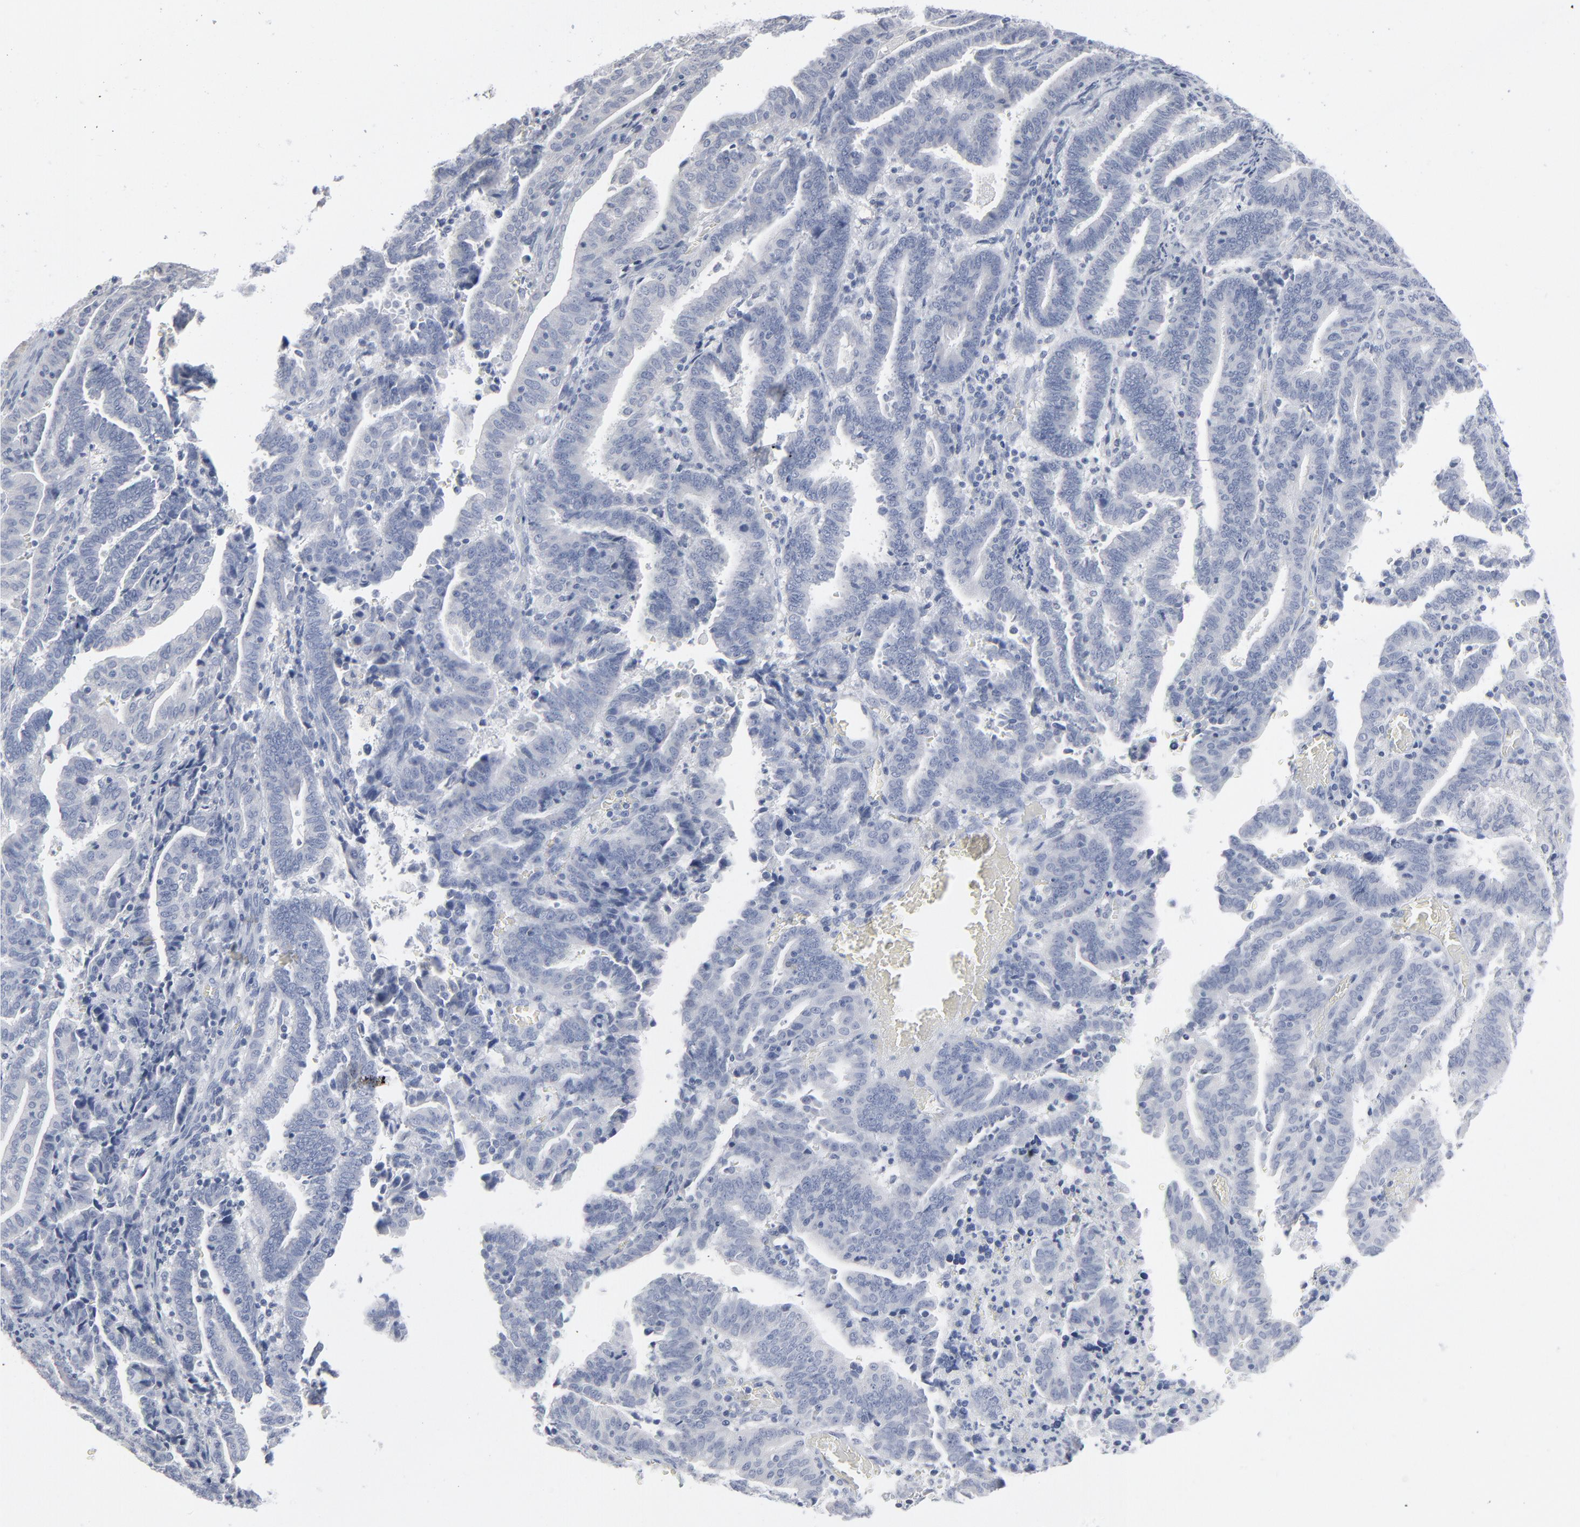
{"staining": {"intensity": "negative", "quantity": "none", "location": "none"}, "tissue": "endometrial cancer", "cell_type": "Tumor cells", "image_type": "cancer", "snomed": [{"axis": "morphology", "description": "Adenocarcinoma, NOS"}, {"axis": "topography", "description": "Uterus"}], "caption": "Image shows no significant protein expression in tumor cells of endometrial cancer (adenocarcinoma).", "gene": "PAGE1", "patient": {"sex": "female", "age": 83}}